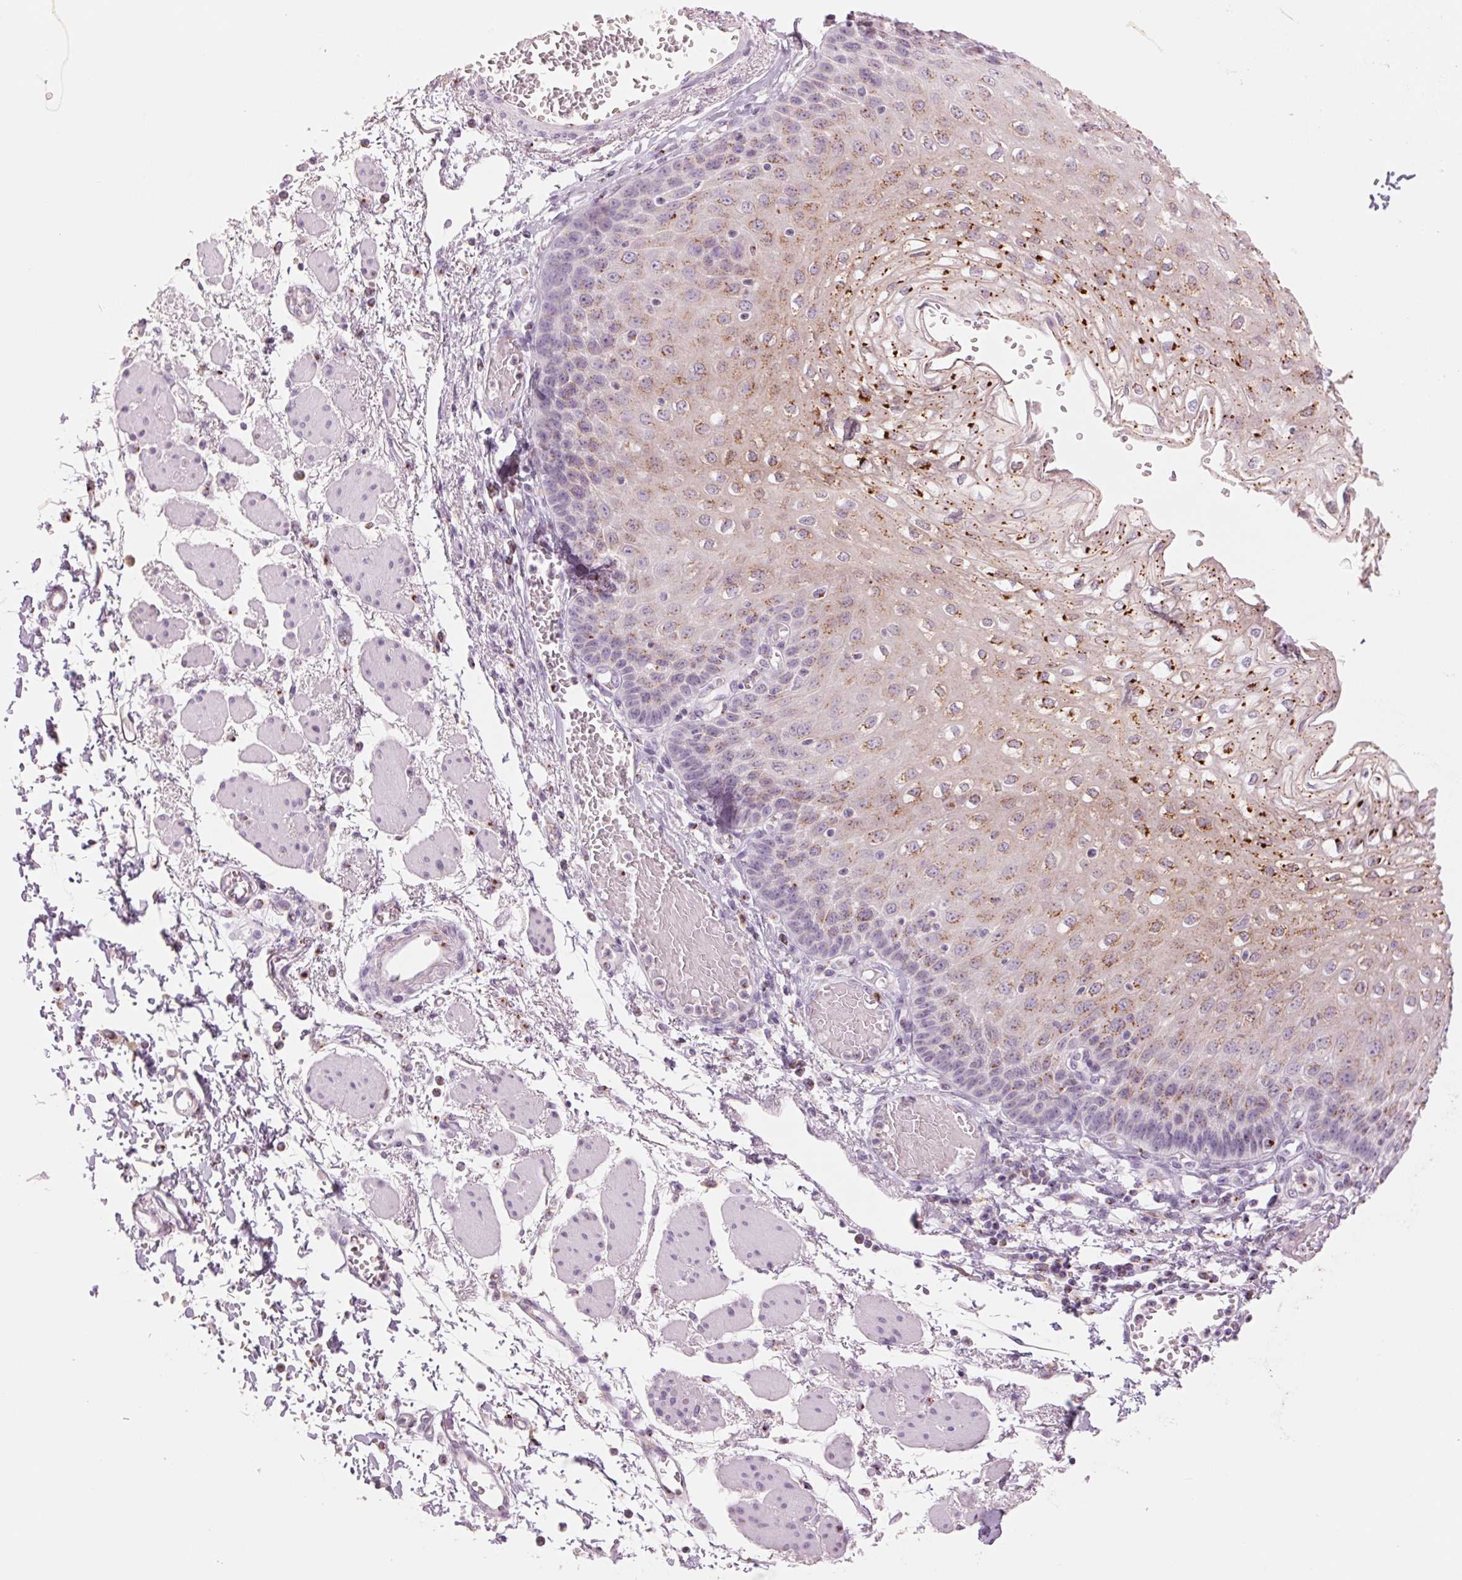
{"staining": {"intensity": "moderate", "quantity": "25%-75%", "location": "cytoplasmic/membranous"}, "tissue": "esophagus", "cell_type": "Squamous epithelial cells", "image_type": "normal", "snomed": [{"axis": "morphology", "description": "Normal tissue, NOS"}, {"axis": "morphology", "description": "Adenocarcinoma, NOS"}, {"axis": "topography", "description": "Esophagus"}], "caption": "An immunohistochemistry (IHC) micrograph of normal tissue is shown. Protein staining in brown shows moderate cytoplasmic/membranous positivity in esophagus within squamous epithelial cells.", "gene": "GALNT7", "patient": {"sex": "male", "age": 81}}